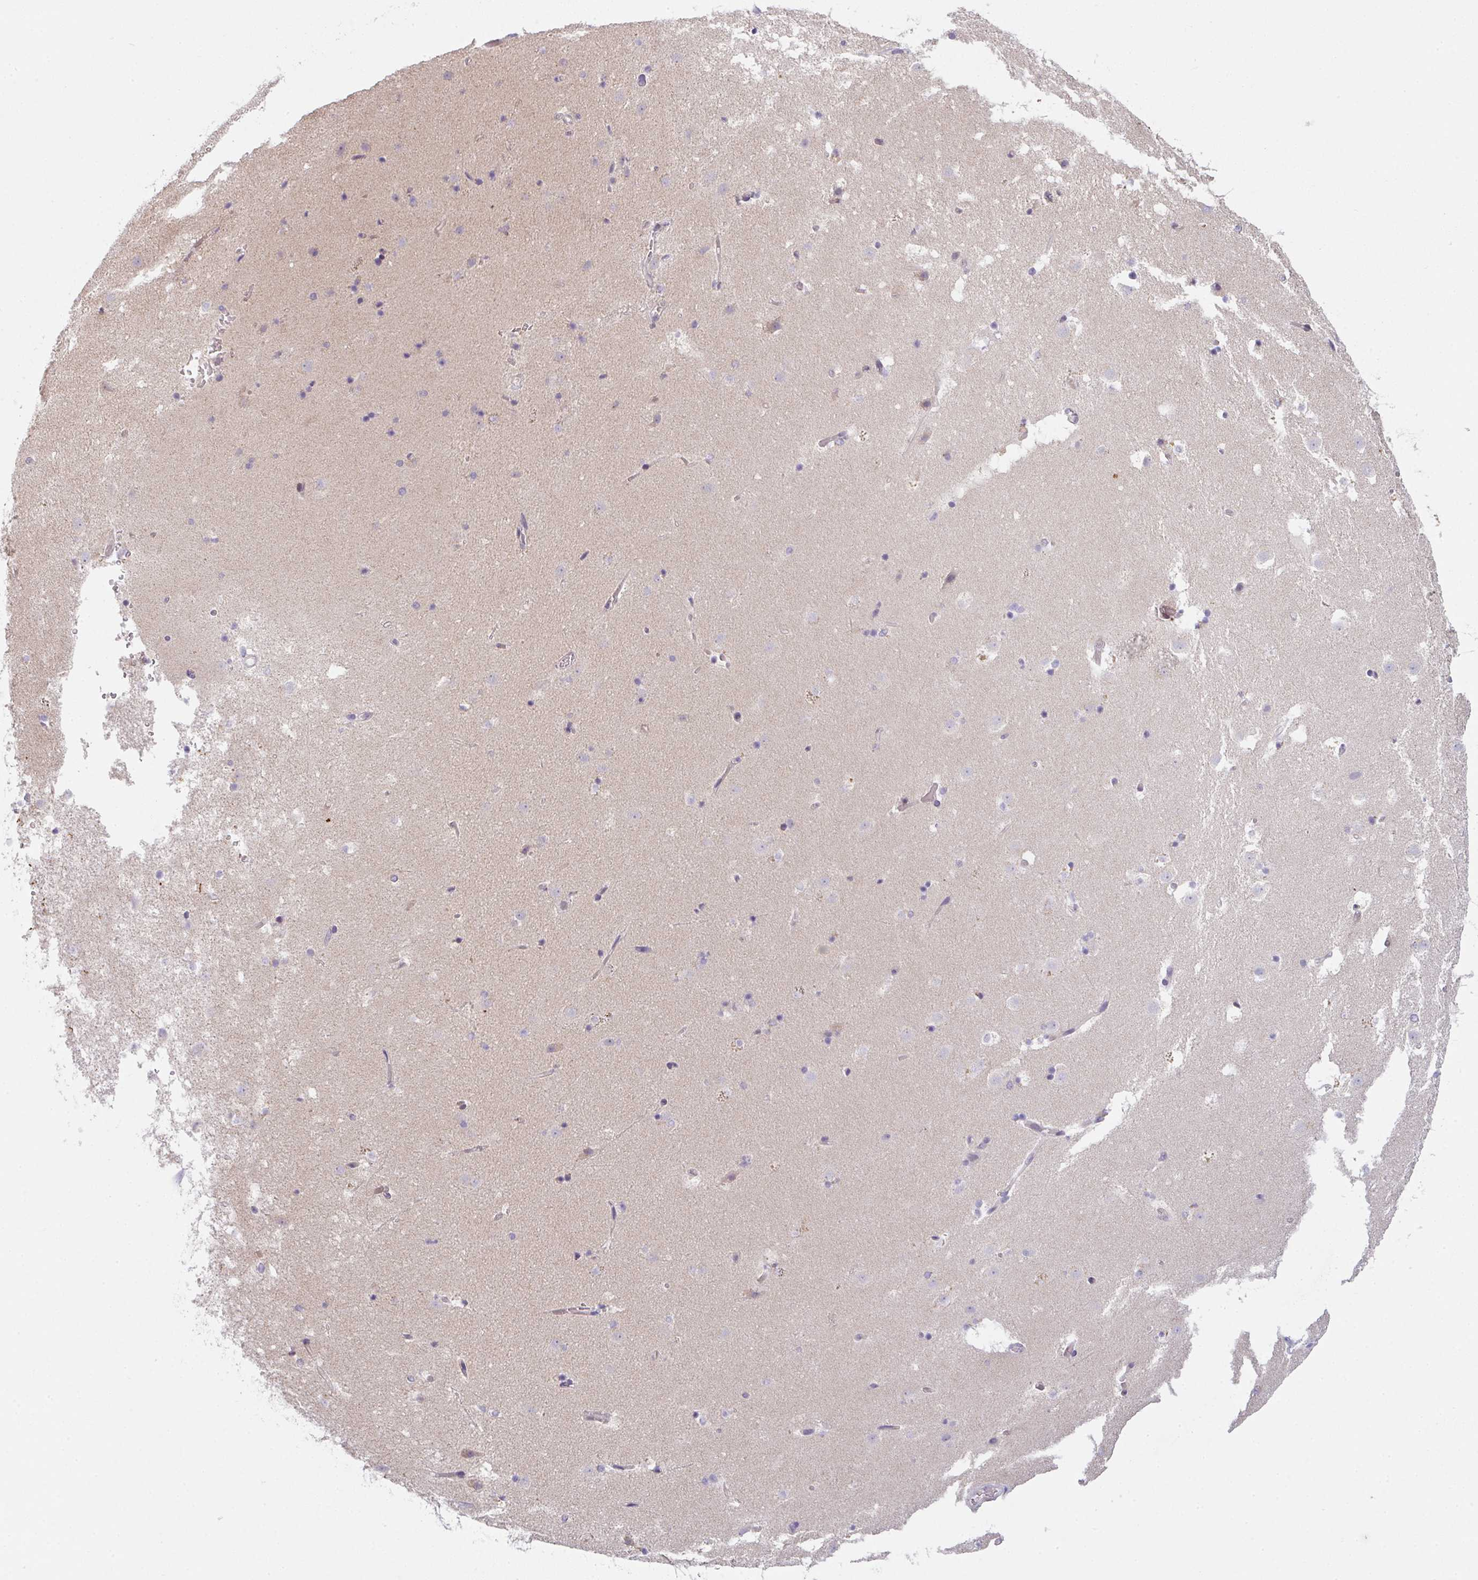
{"staining": {"intensity": "negative", "quantity": "none", "location": "none"}, "tissue": "caudate", "cell_type": "Glial cells", "image_type": "normal", "snomed": [{"axis": "morphology", "description": "Normal tissue, NOS"}, {"axis": "topography", "description": "Lateral ventricle wall"}], "caption": "DAB (3,3'-diaminobenzidine) immunohistochemical staining of normal human caudate exhibits no significant staining in glial cells.", "gene": "TNFRSF10A", "patient": {"sex": "male", "age": 37}}